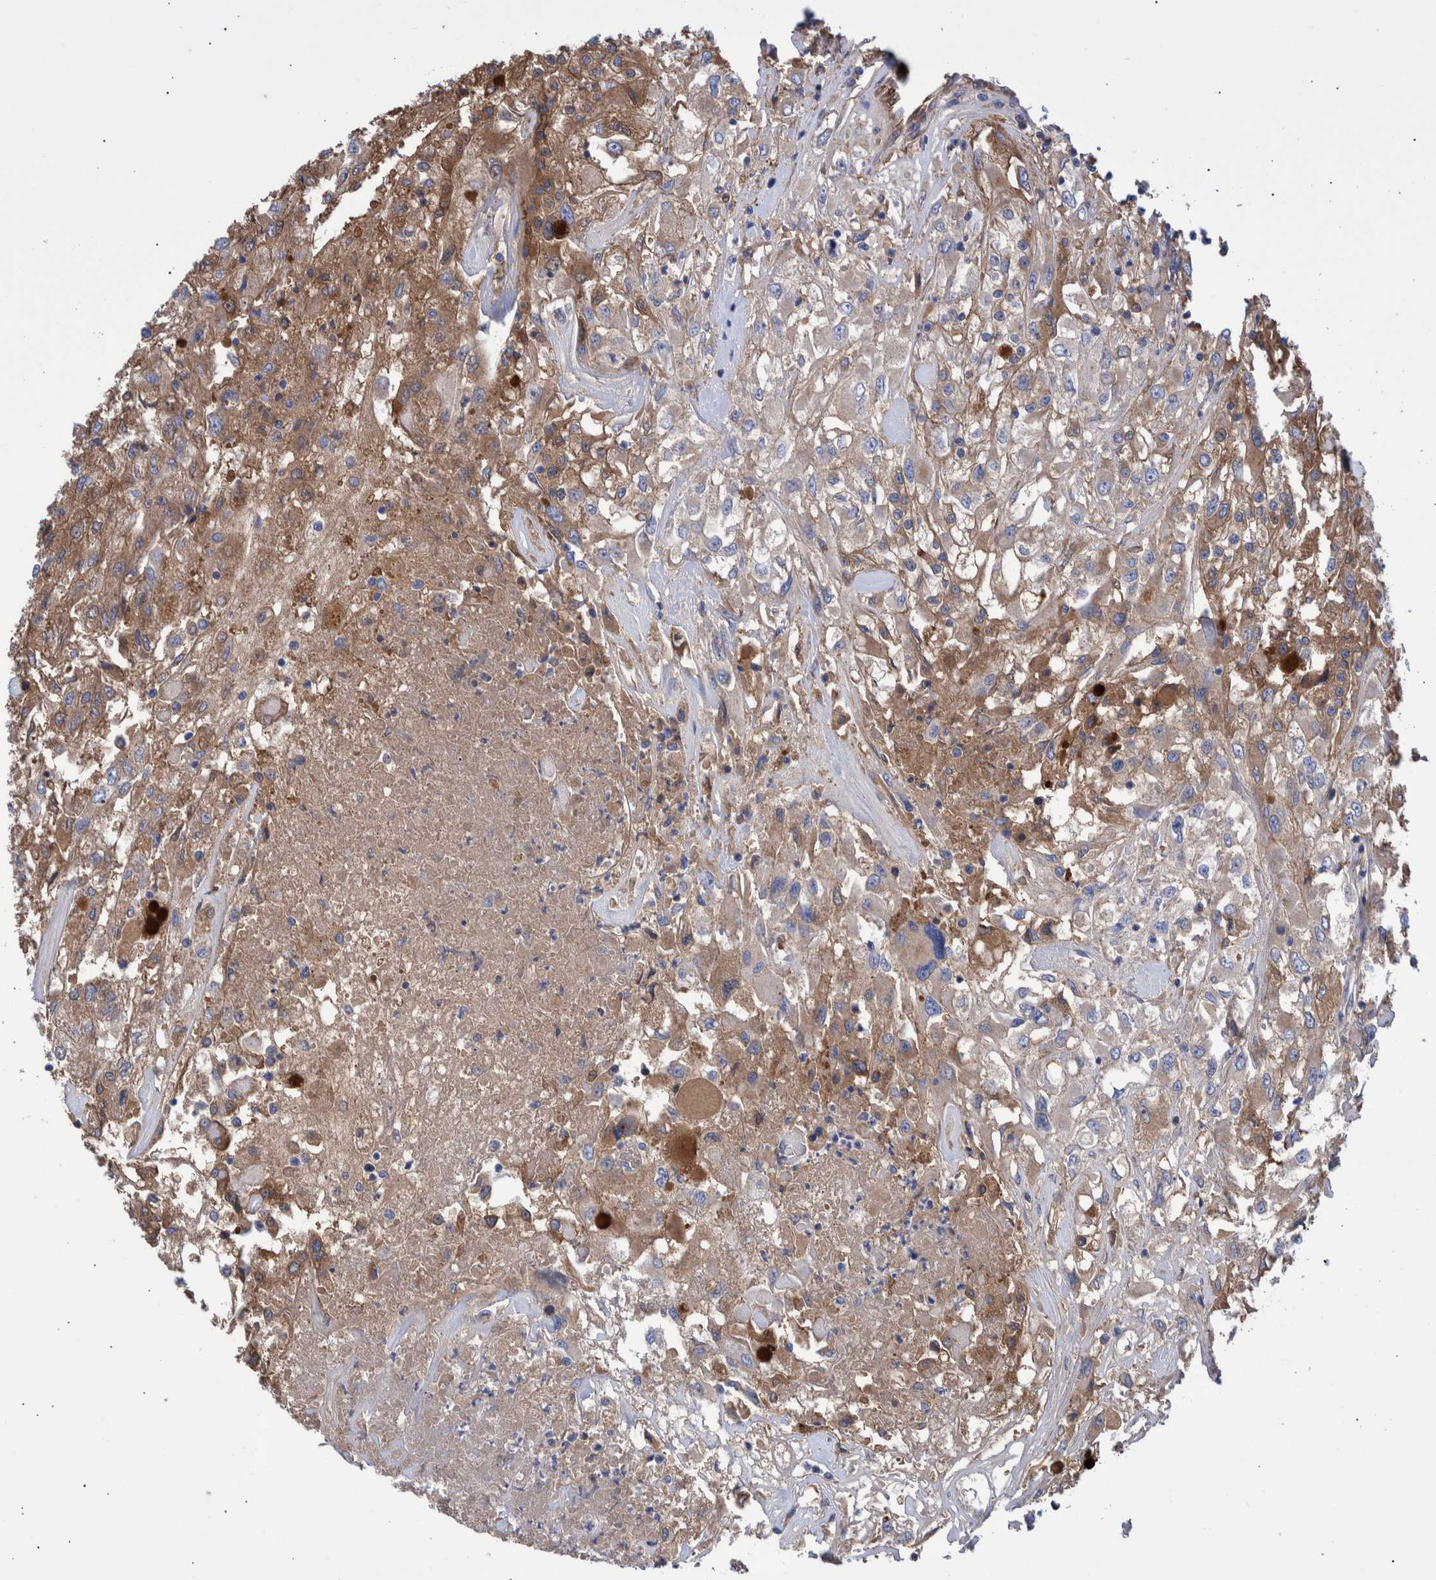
{"staining": {"intensity": "moderate", "quantity": ">75%", "location": "cytoplasmic/membranous"}, "tissue": "renal cancer", "cell_type": "Tumor cells", "image_type": "cancer", "snomed": [{"axis": "morphology", "description": "Adenocarcinoma, NOS"}, {"axis": "topography", "description": "Kidney"}], "caption": "Immunohistochemistry (IHC) photomicrograph of neoplastic tissue: human adenocarcinoma (renal) stained using immunohistochemistry (IHC) reveals medium levels of moderate protein expression localized specifically in the cytoplasmic/membranous of tumor cells, appearing as a cytoplasmic/membranous brown color.", "gene": "DLL4", "patient": {"sex": "female", "age": 52}}